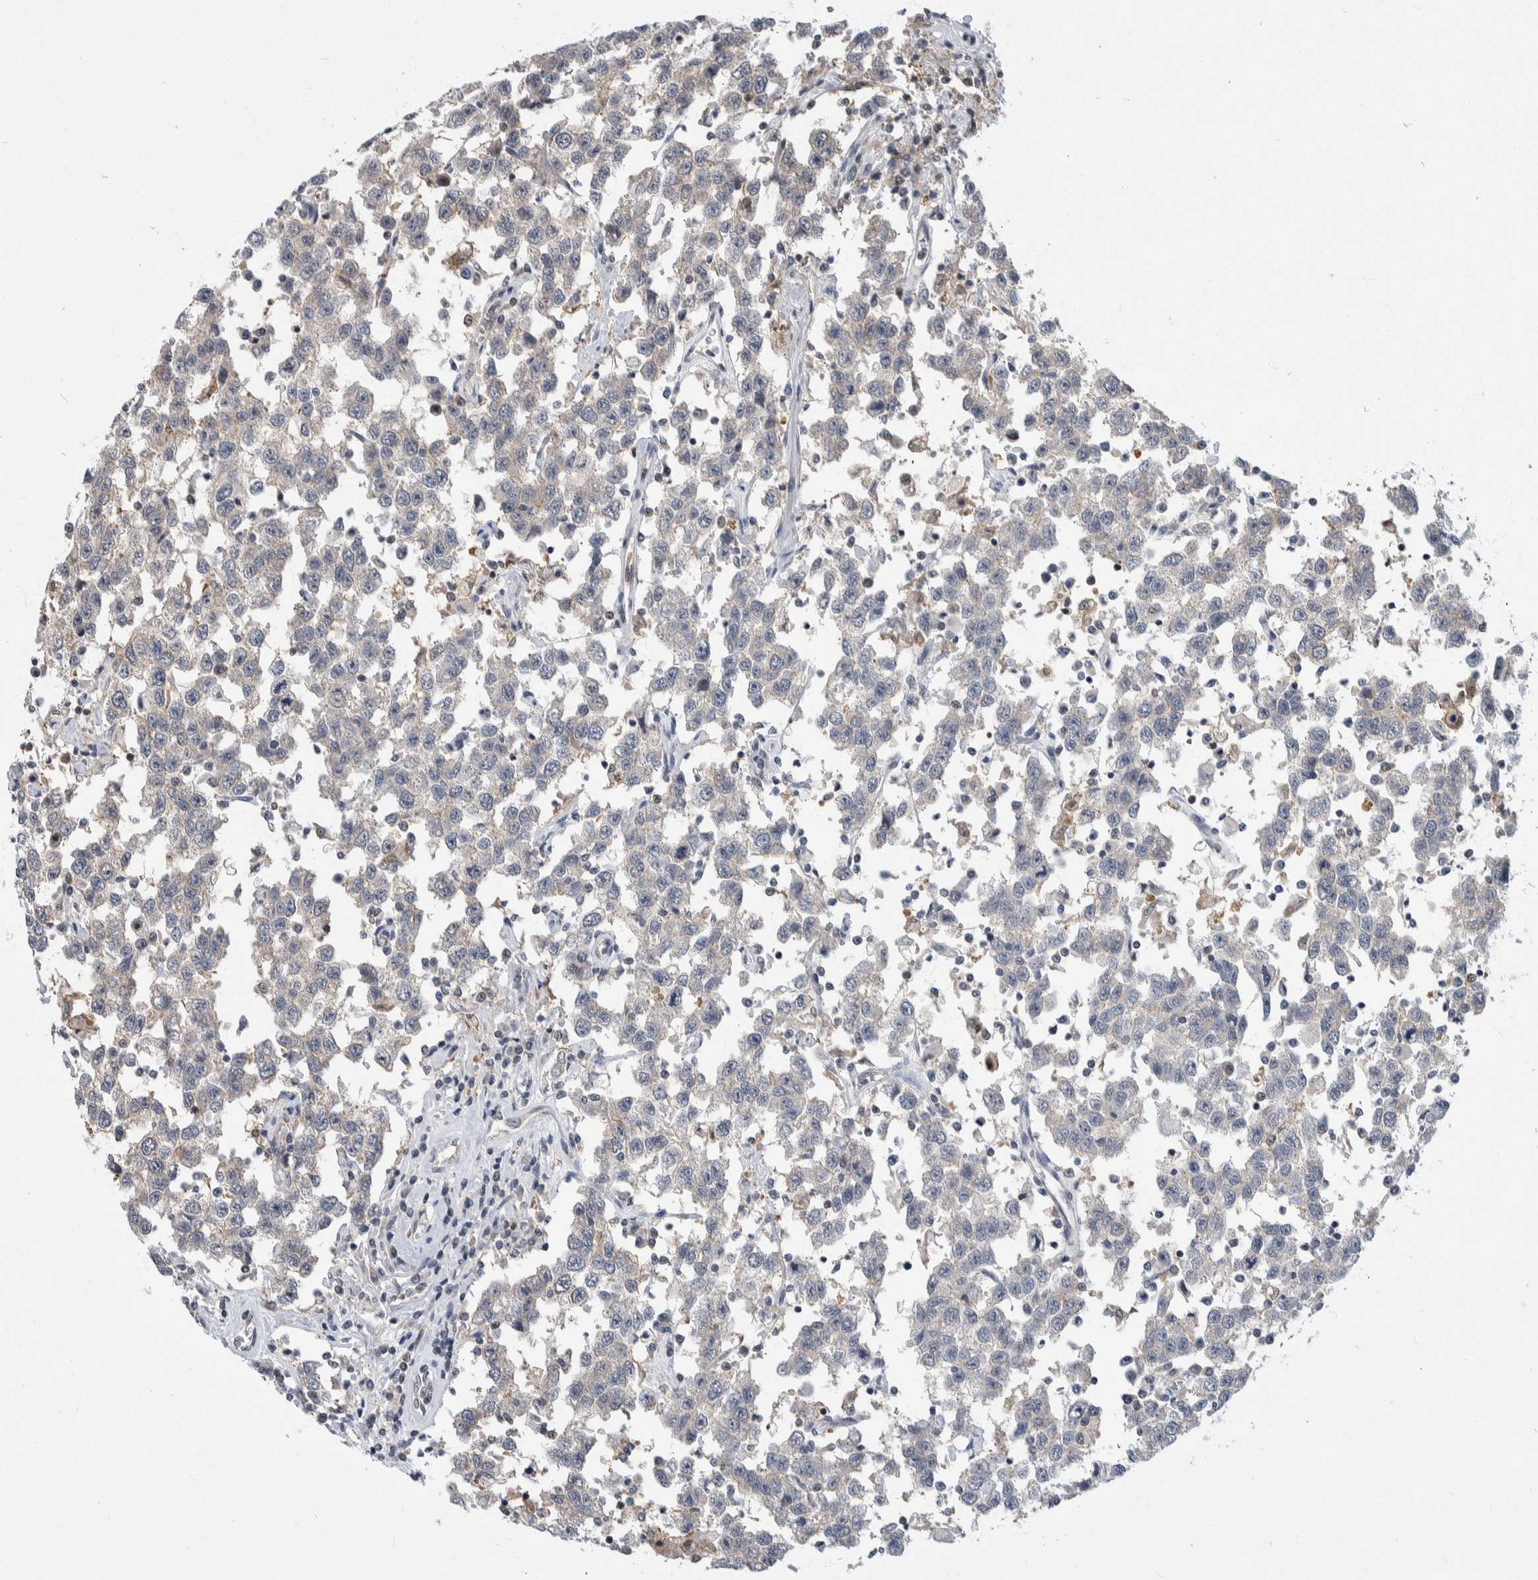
{"staining": {"intensity": "negative", "quantity": "none", "location": "none"}, "tissue": "testis cancer", "cell_type": "Tumor cells", "image_type": "cancer", "snomed": [{"axis": "morphology", "description": "Seminoma, NOS"}, {"axis": "topography", "description": "Testis"}], "caption": "Protein analysis of testis seminoma demonstrates no significant expression in tumor cells.", "gene": "PTPA", "patient": {"sex": "male", "age": 41}}